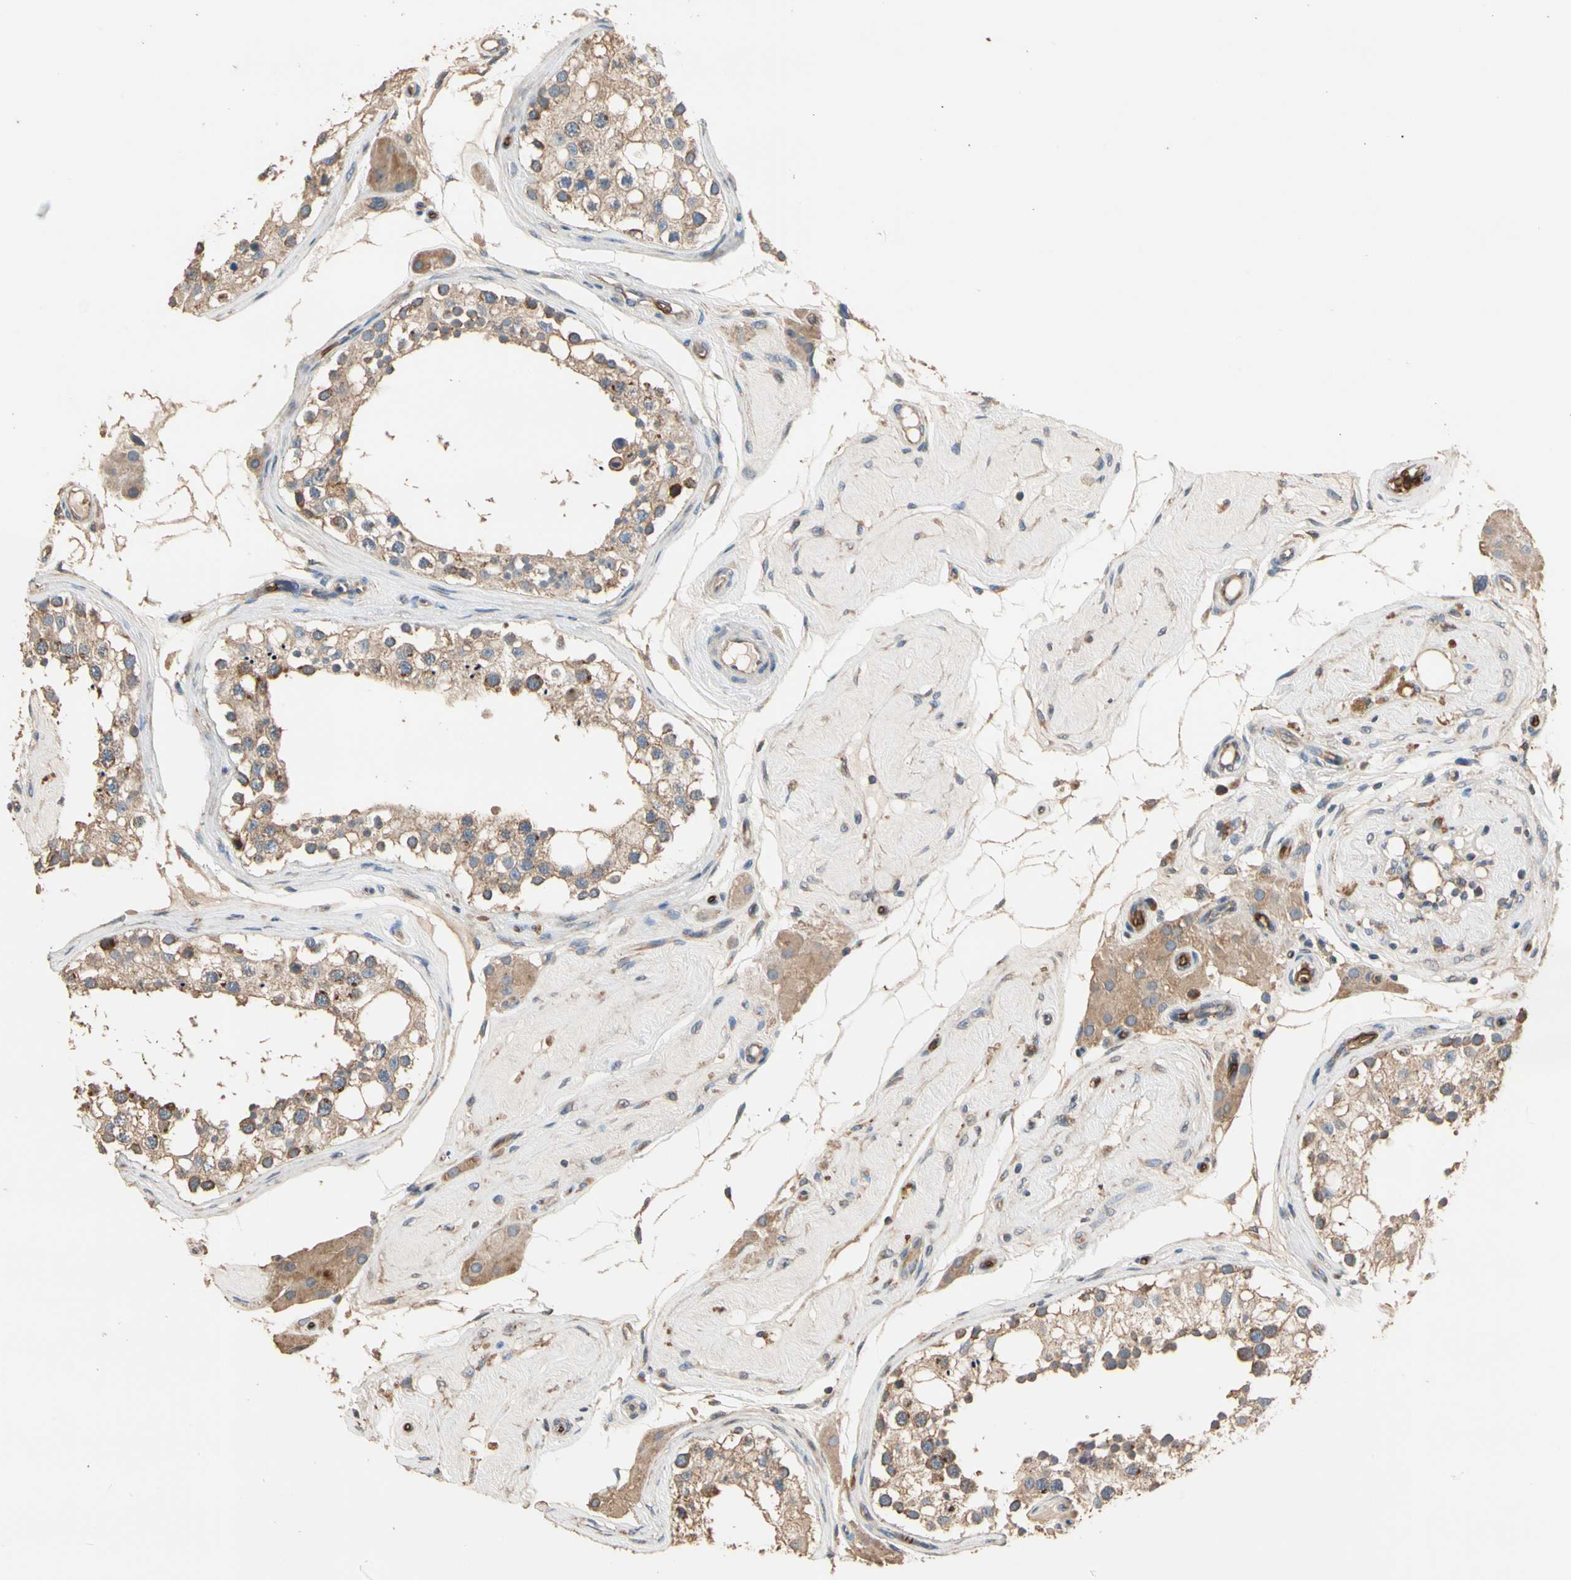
{"staining": {"intensity": "moderate", "quantity": "25%-75%", "location": "cytoplasmic/membranous"}, "tissue": "testis", "cell_type": "Cells in seminiferous ducts", "image_type": "normal", "snomed": [{"axis": "morphology", "description": "Normal tissue, NOS"}, {"axis": "topography", "description": "Testis"}], "caption": "The micrograph demonstrates staining of normal testis, revealing moderate cytoplasmic/membranous protein positivity (brown color) within cells in seminiferous ducts.", "gene": "RIOK2", "patient": {"sex": "male", "age": 68}}